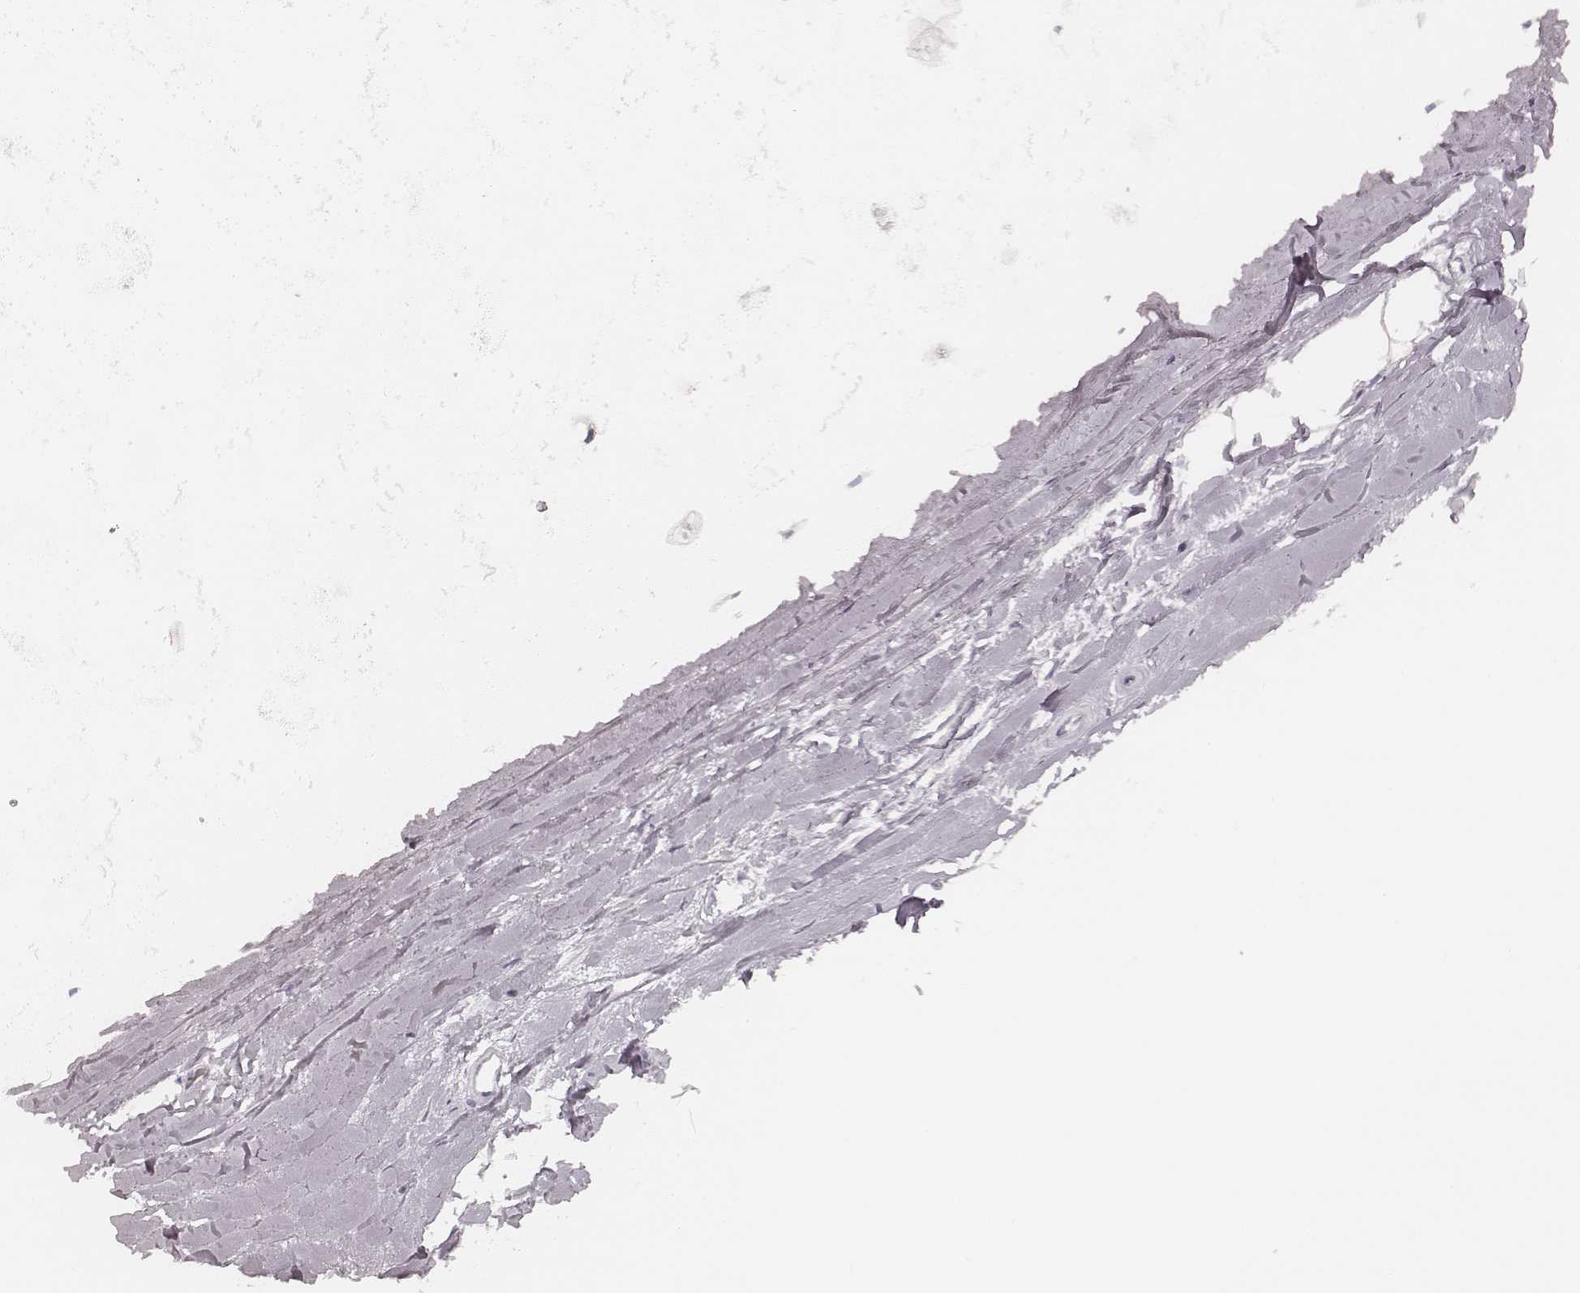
{"staining": {"intensity": "negative", "quantity": "none", "location": "none"}, "tissue": "adipose tissue", "cell_type": "Adipocytes", "image_type": "normal", "snomed": [{"axis": "morphology", "description": "Normal tissue, NOS"}, {"axis": "topography", "description": "Lymph node"}, {"axis": "topography", "description": "Bronchus"}], "caption": "This is an immunohistochemistry (IHC) image of normal adipose tissue. There is no positivity in adipocytes.", "gene": "KRT72", "patient": {"sex": "female", "age": 70}}